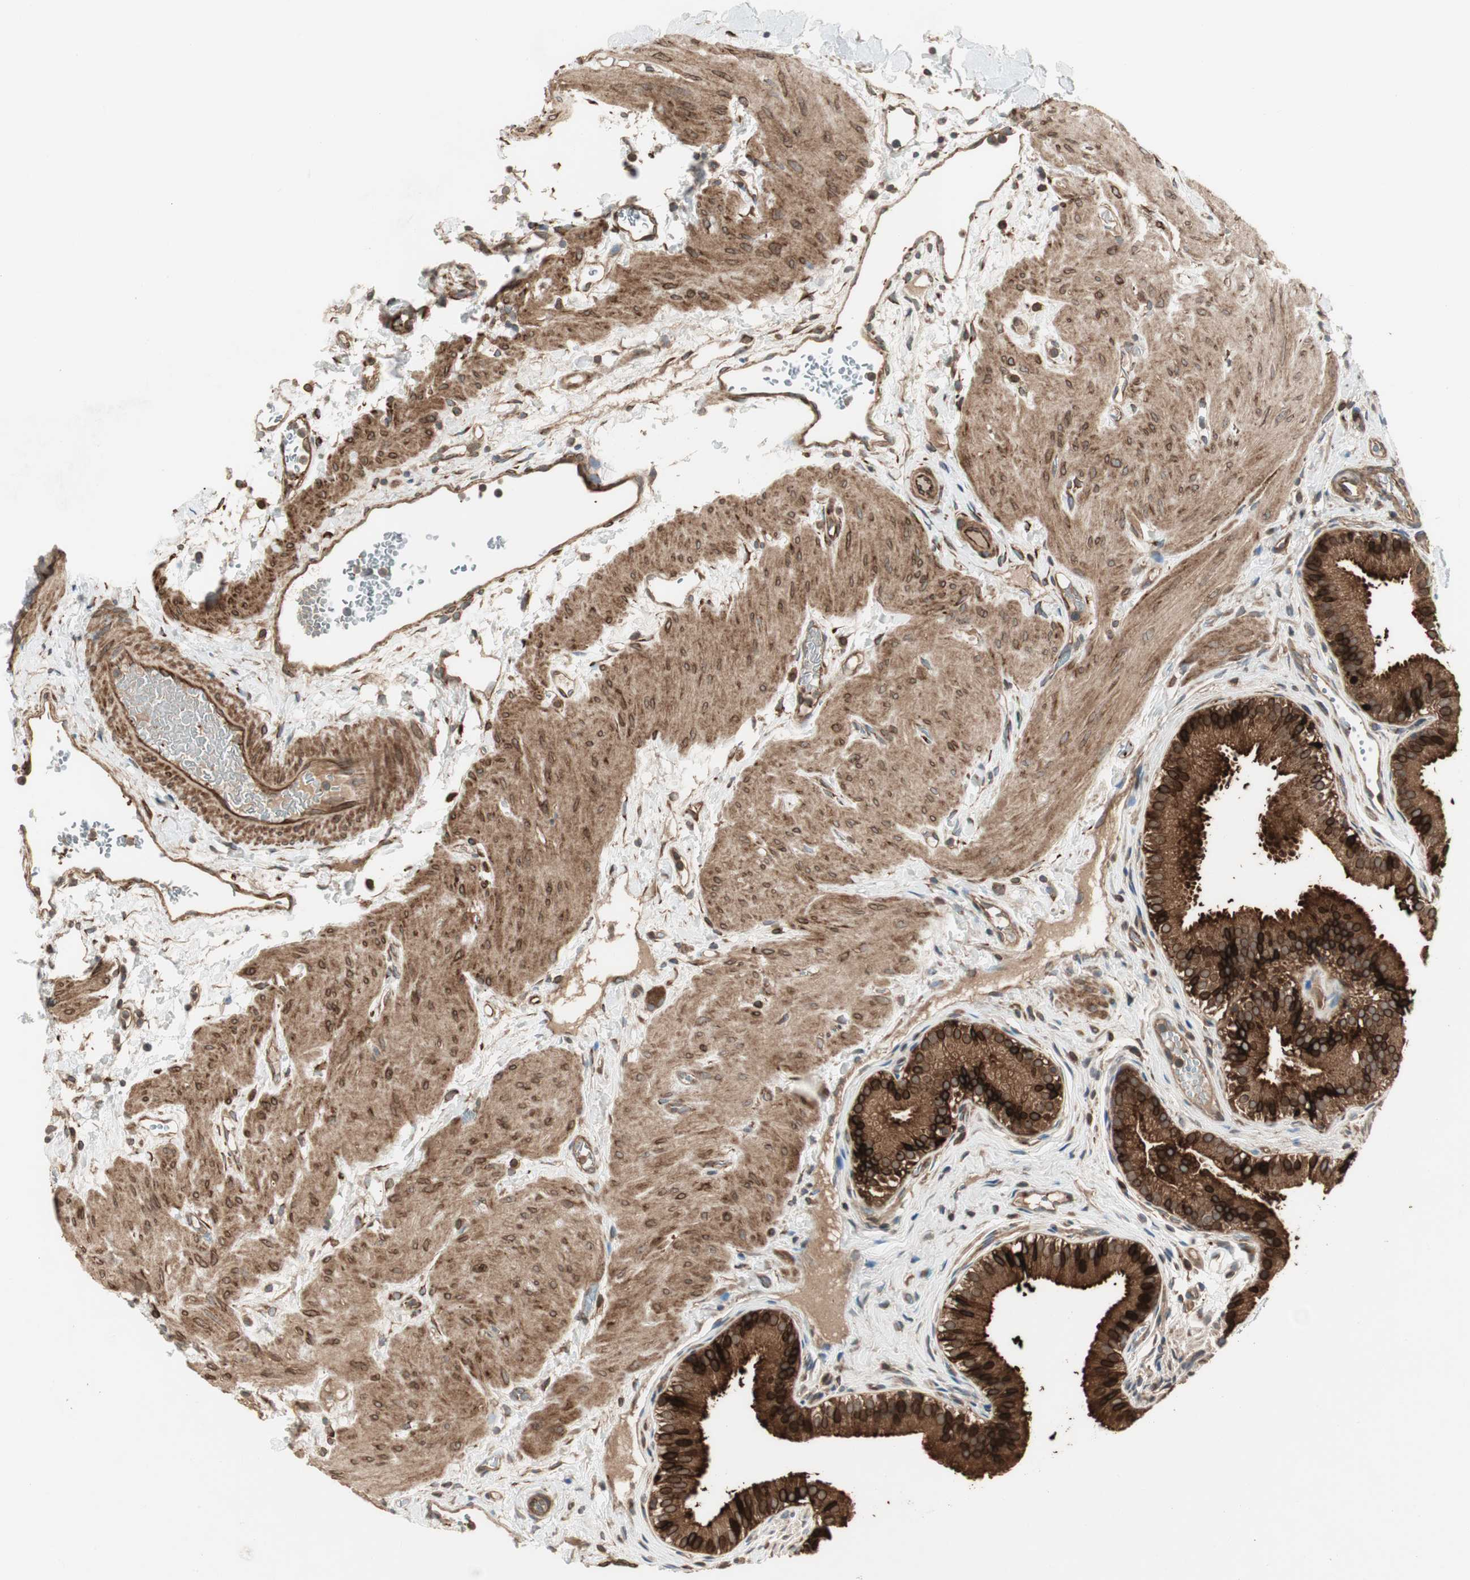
{"staining": {"intensity": "strong", "quantity": ">75%", "location": "cytoplasmic/membranous"}, "tissue": "gallbladder", "cell_type": "Glandular cells", "image_type": "normal", "snomed": [{"axis": "morphology", "description": "Normal tissue, NOS"}, {"axis": "topography", "description": "Gallbladder"}], "caption": "DAB (3,3'-diaminobenzidine) immunohistochemical staining of unremarkable gallbladder exhibits strong cytoplasmic/membranous protein positivity in approximately >75% of glandular cells. (IHC, brightfield microscopy, high magnification).", "gene": "PRKG1", "patient": {"sex": "female", "age": 26}}